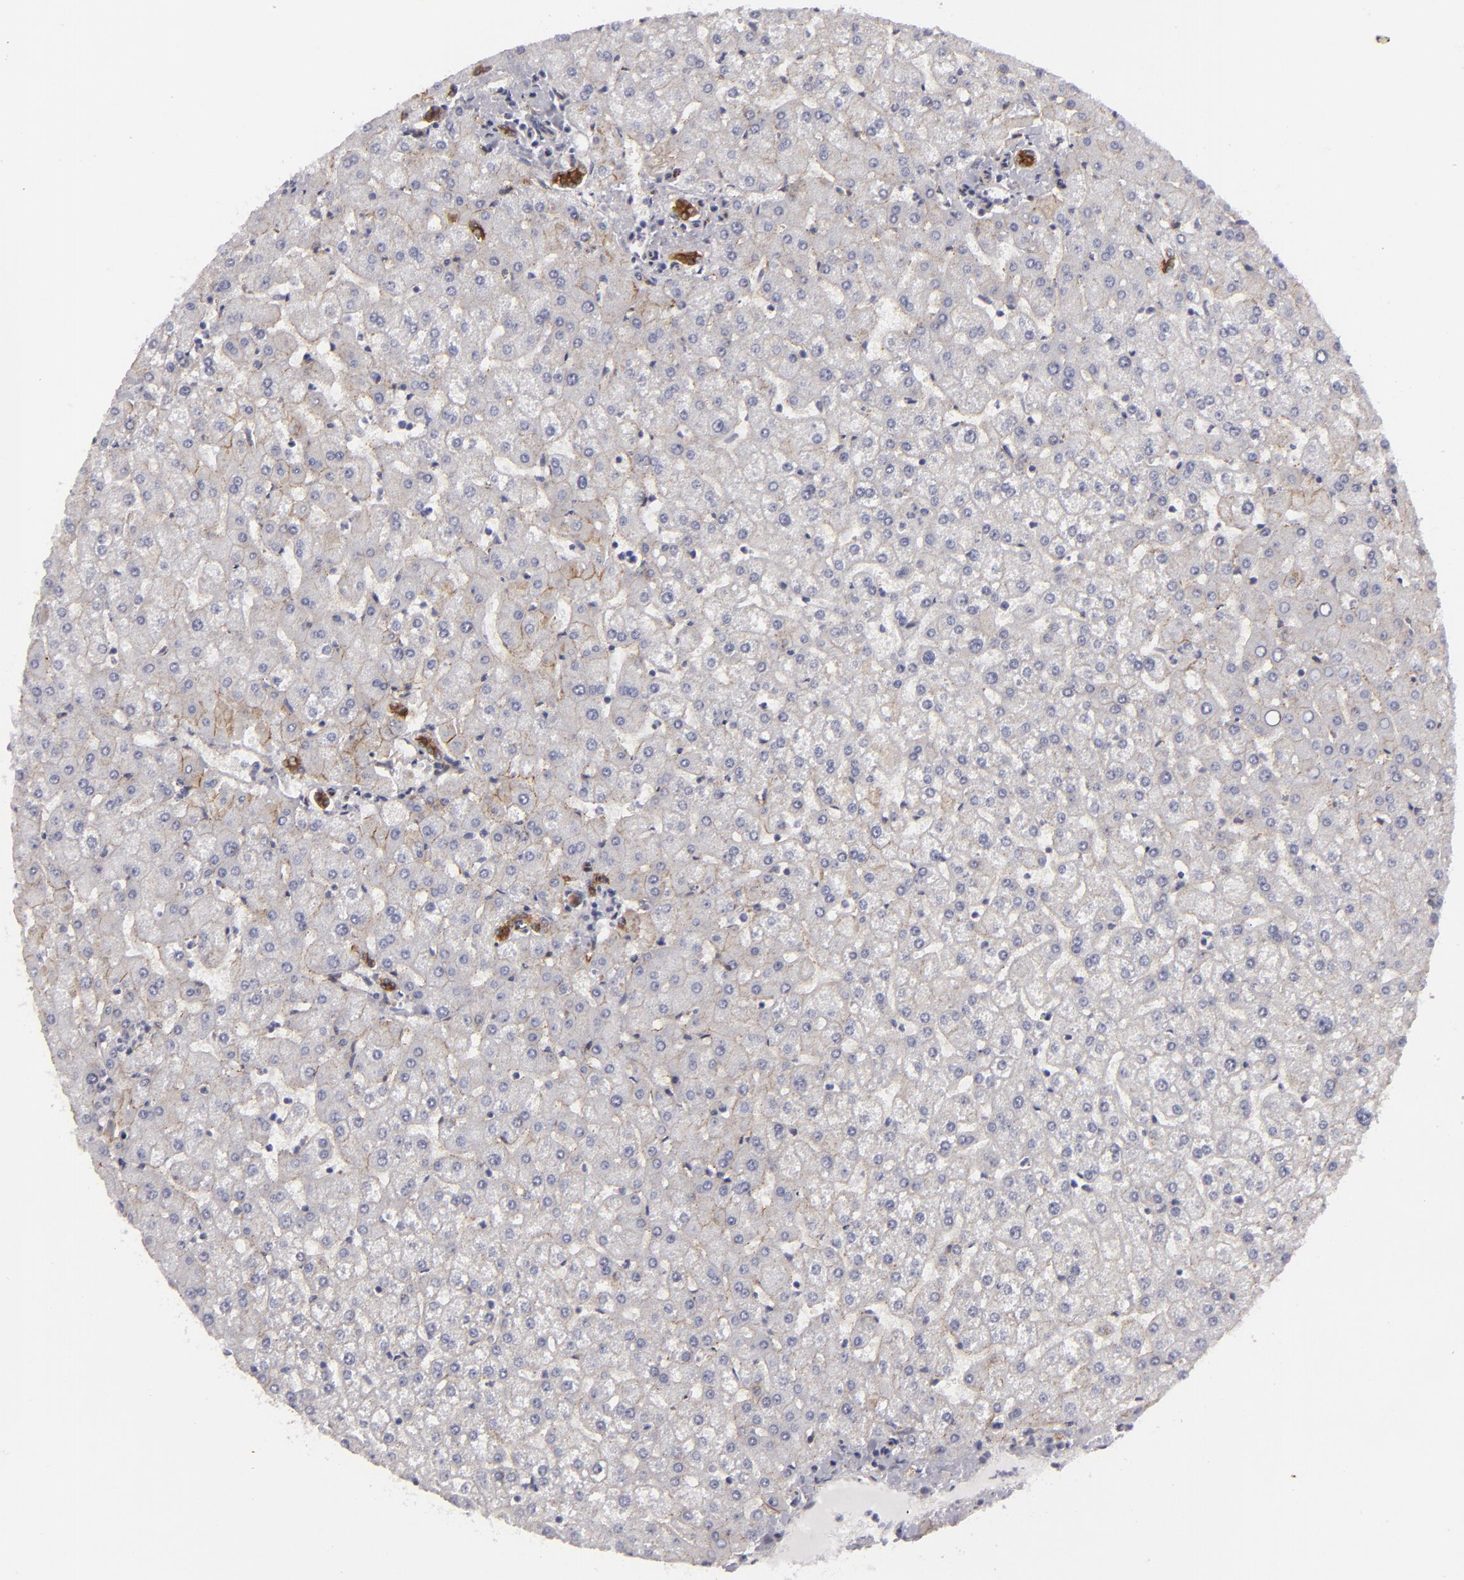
{"staining": {"intensity": "moderate", "quantity": "<25%", "location": "cytoplasmic/membranous"}, "tissue": "liver", "cell_type": "Hepatocytes", "image_type": "normal", "snomed": [{"axis": "morphology", "description": "Normal tissue, NOS"}, {"axis": "topography", "description": "Liver"}], "caption": "Normal liver exhibits moderate cytoplasmic/membranous staining in approximately <25% of hepatocytes, visualized by immunohistochemistry.", "gene": "JUP", "patient": {"sex": "female", "age": 32}}